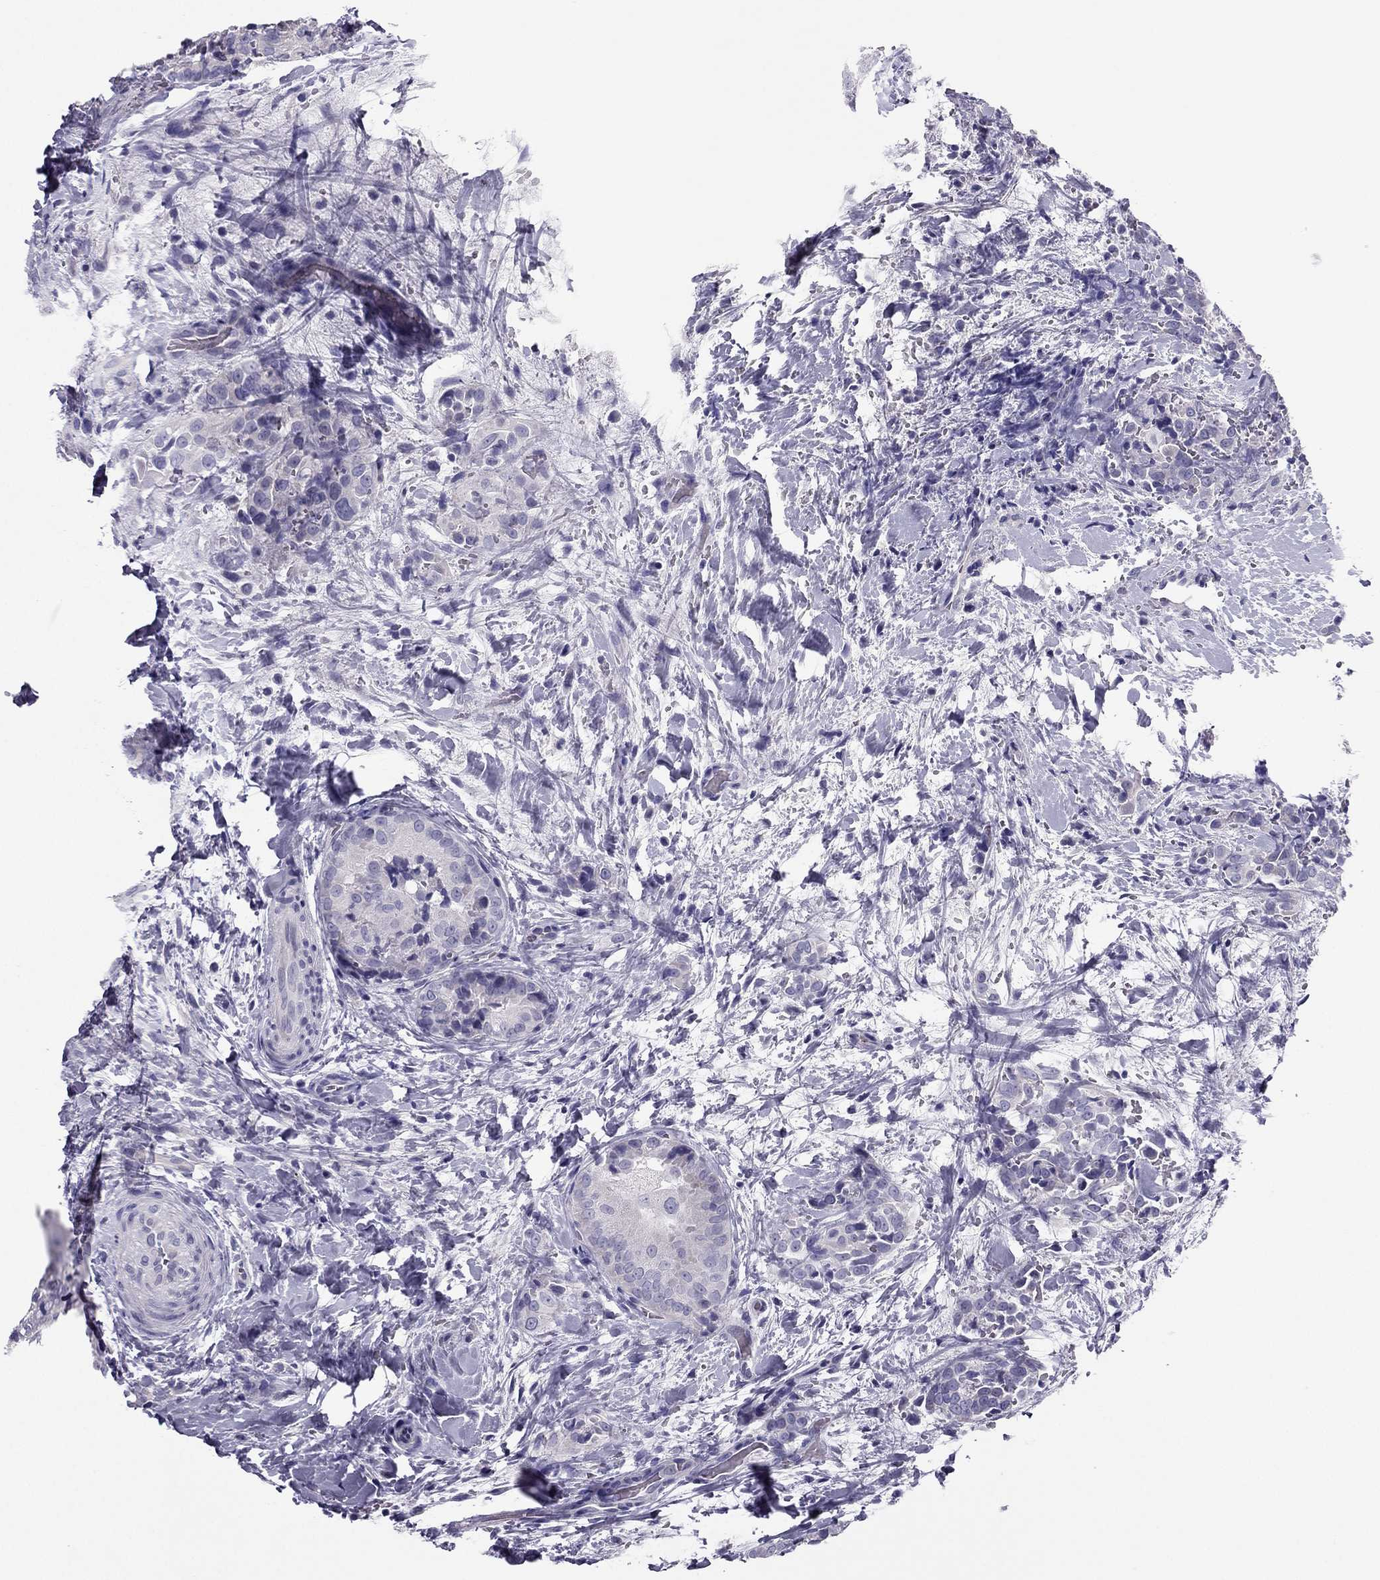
{"staining": {"intensity": "negative", "quantity": "none", "location": "none"}, "tissue": "thyroid cancer", "cell_type": "Tumor cells", "image_type": "cancer", "snomed": [{"axis": "morphology", "description": "Papillary adenocarcinoma, NOS"}, {"axis": "topography", "description": "Thyroid gland"}], "caption": "Papillary adenocarcinoma (thyroid) stained for a protein using immunohistochemistry (IHC) reveals no positivity tumor cells.", "gene": "PDE6A", "patient": {"sex": "male", "age": 61}}